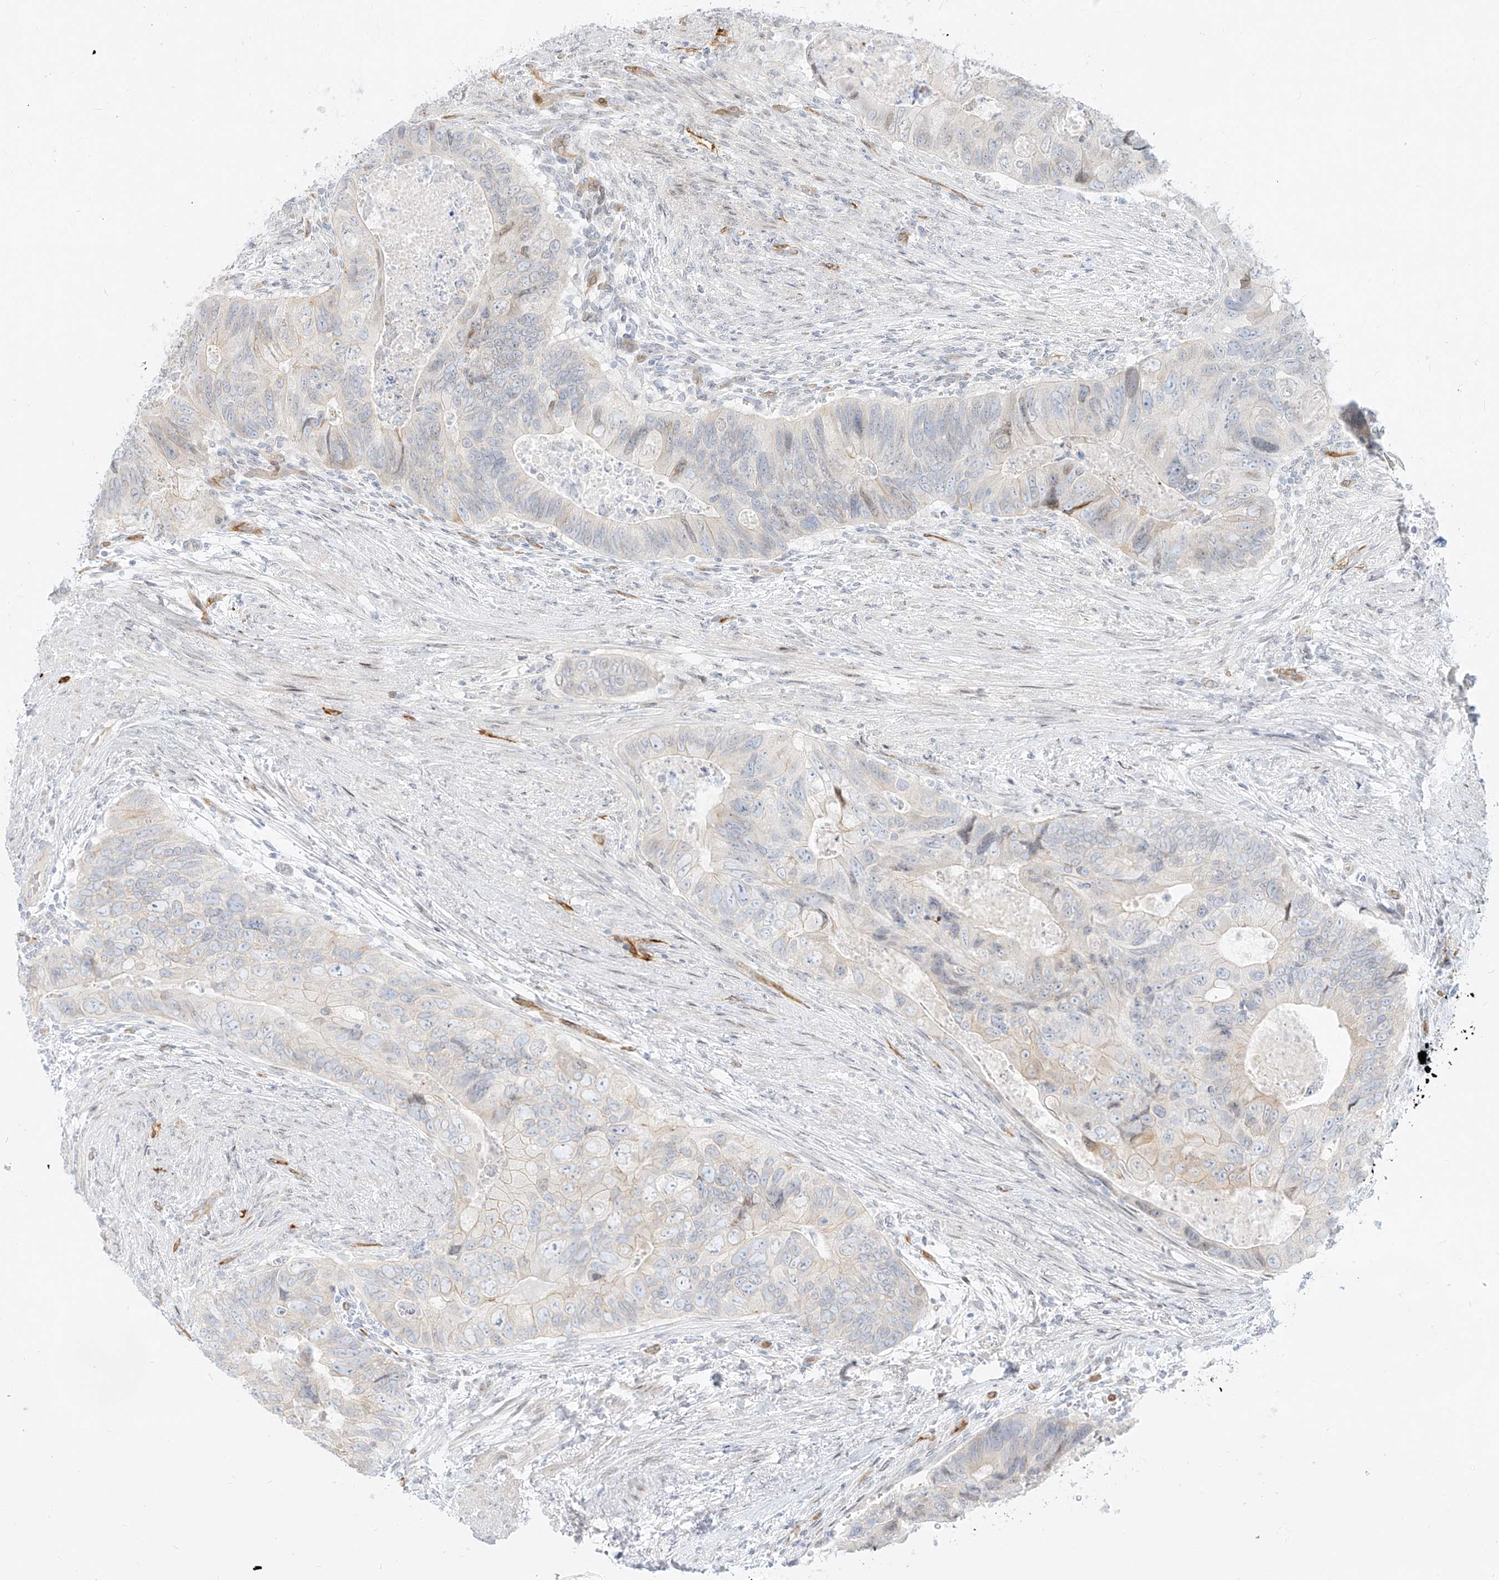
{"staining": {"intensity": "negative", "quantity": "none", "location": "none"}, "tissue": "colorectal cancer", "cell_type": "Tumor cells", "image_type": "cancer", "snomed": [{"axis": "morphology", "description": "Adenocarcinoma, NOS"}, {"axis": "topography", "description": "Rectum"}], "caption": "Protein analysis of adenocarcinoma (colorectal) reveals no significant staining in tumor cells.", "gene": "NHSL1", "patient": {"sex": "male", "age": 63}}